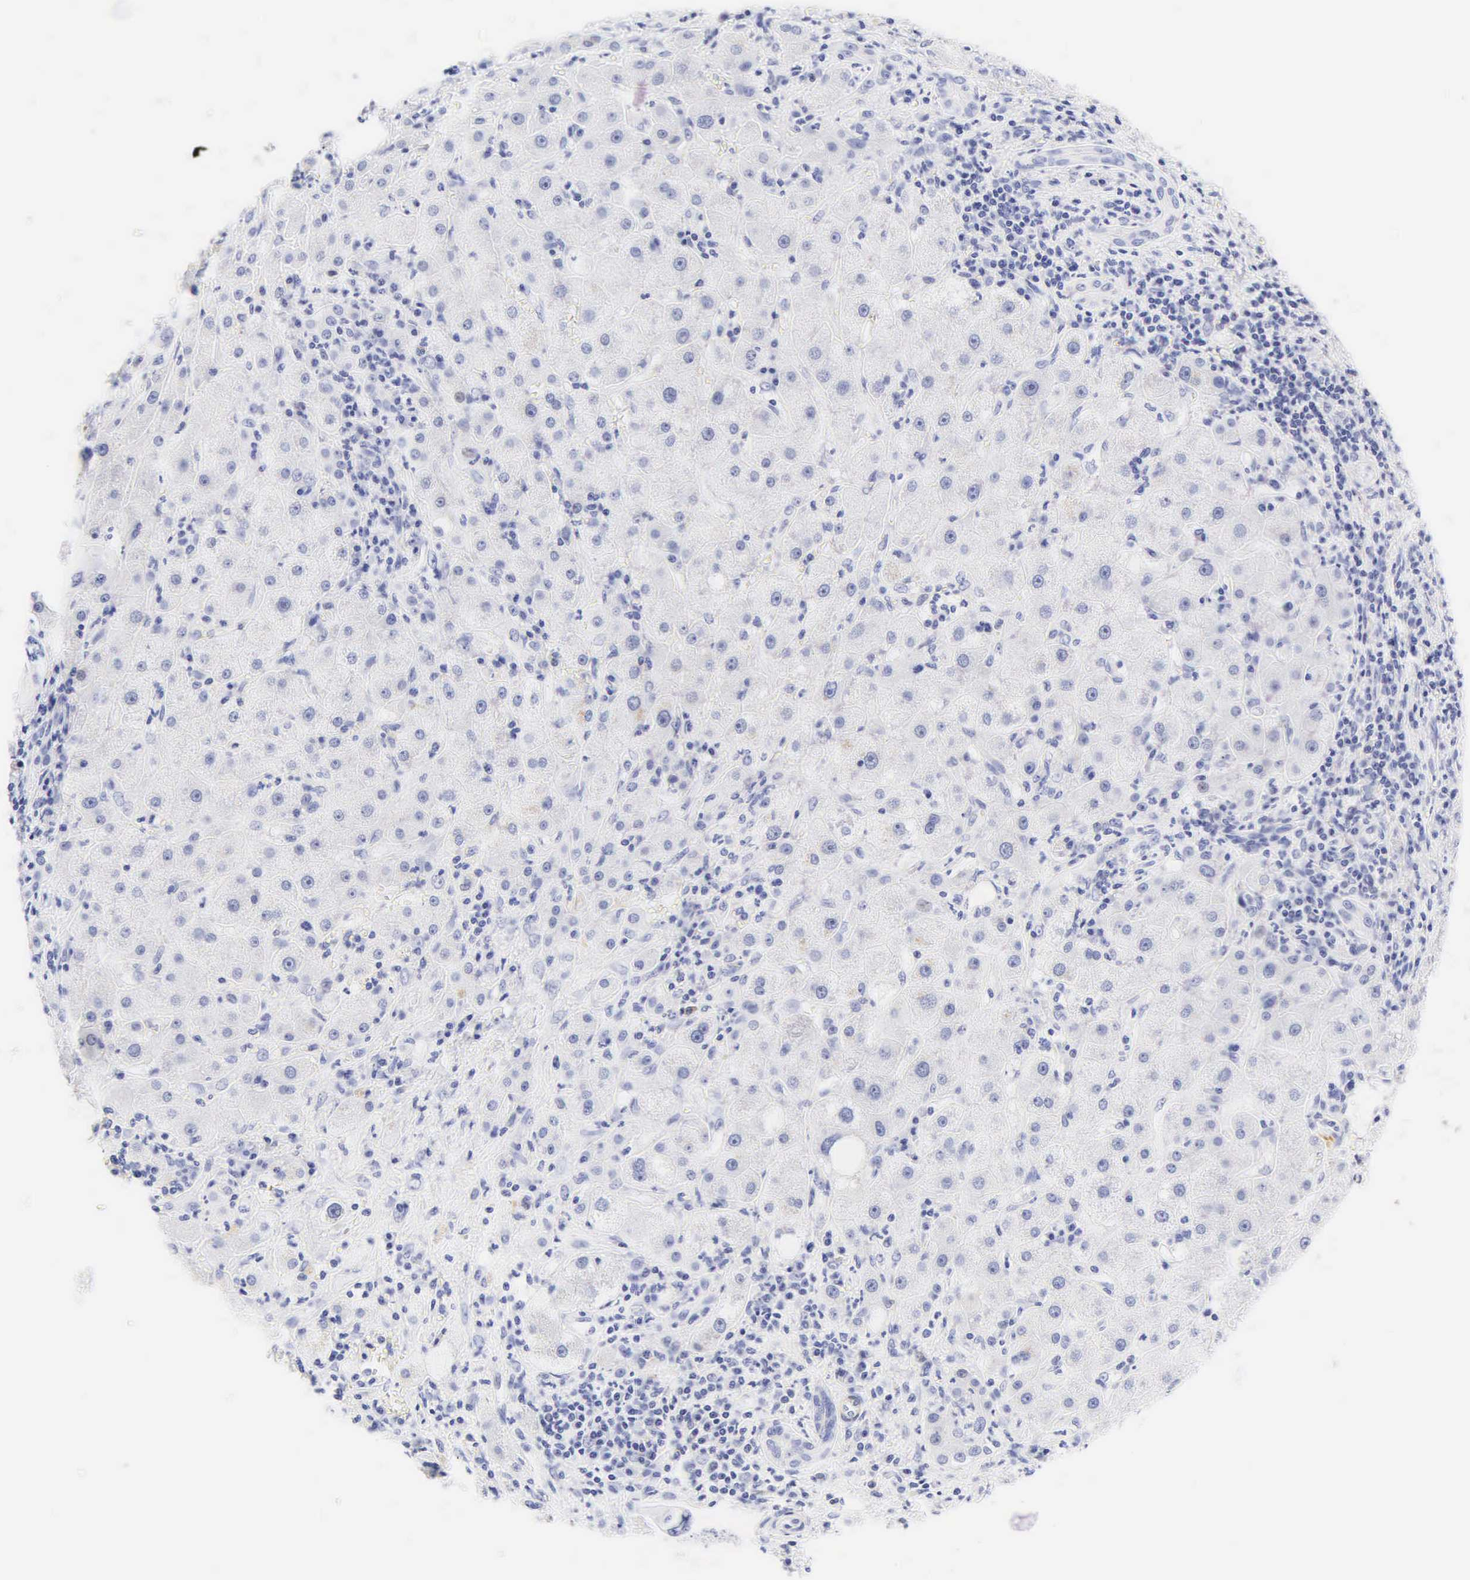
{"staining": {"intensity": "negative", "quantity": "none", "location": "none"}, "tissue": "liver cancer", "cell_type": "Tumor cells", "image_type": "cancer", "snomed": [{"axis": "morphology", "description": "Cholangiocarcinoma"}, {"axis": "topography", "description": "Liver"}], "caption": "Immunohistochemistry (IHC) photomicrograph of liver cancer (cholangiocarcinoma) stained for a protein (brown), which shows no positivity in tumor cells.", "gene": "DES", "patient": {"sex": "female", "age": 79}}